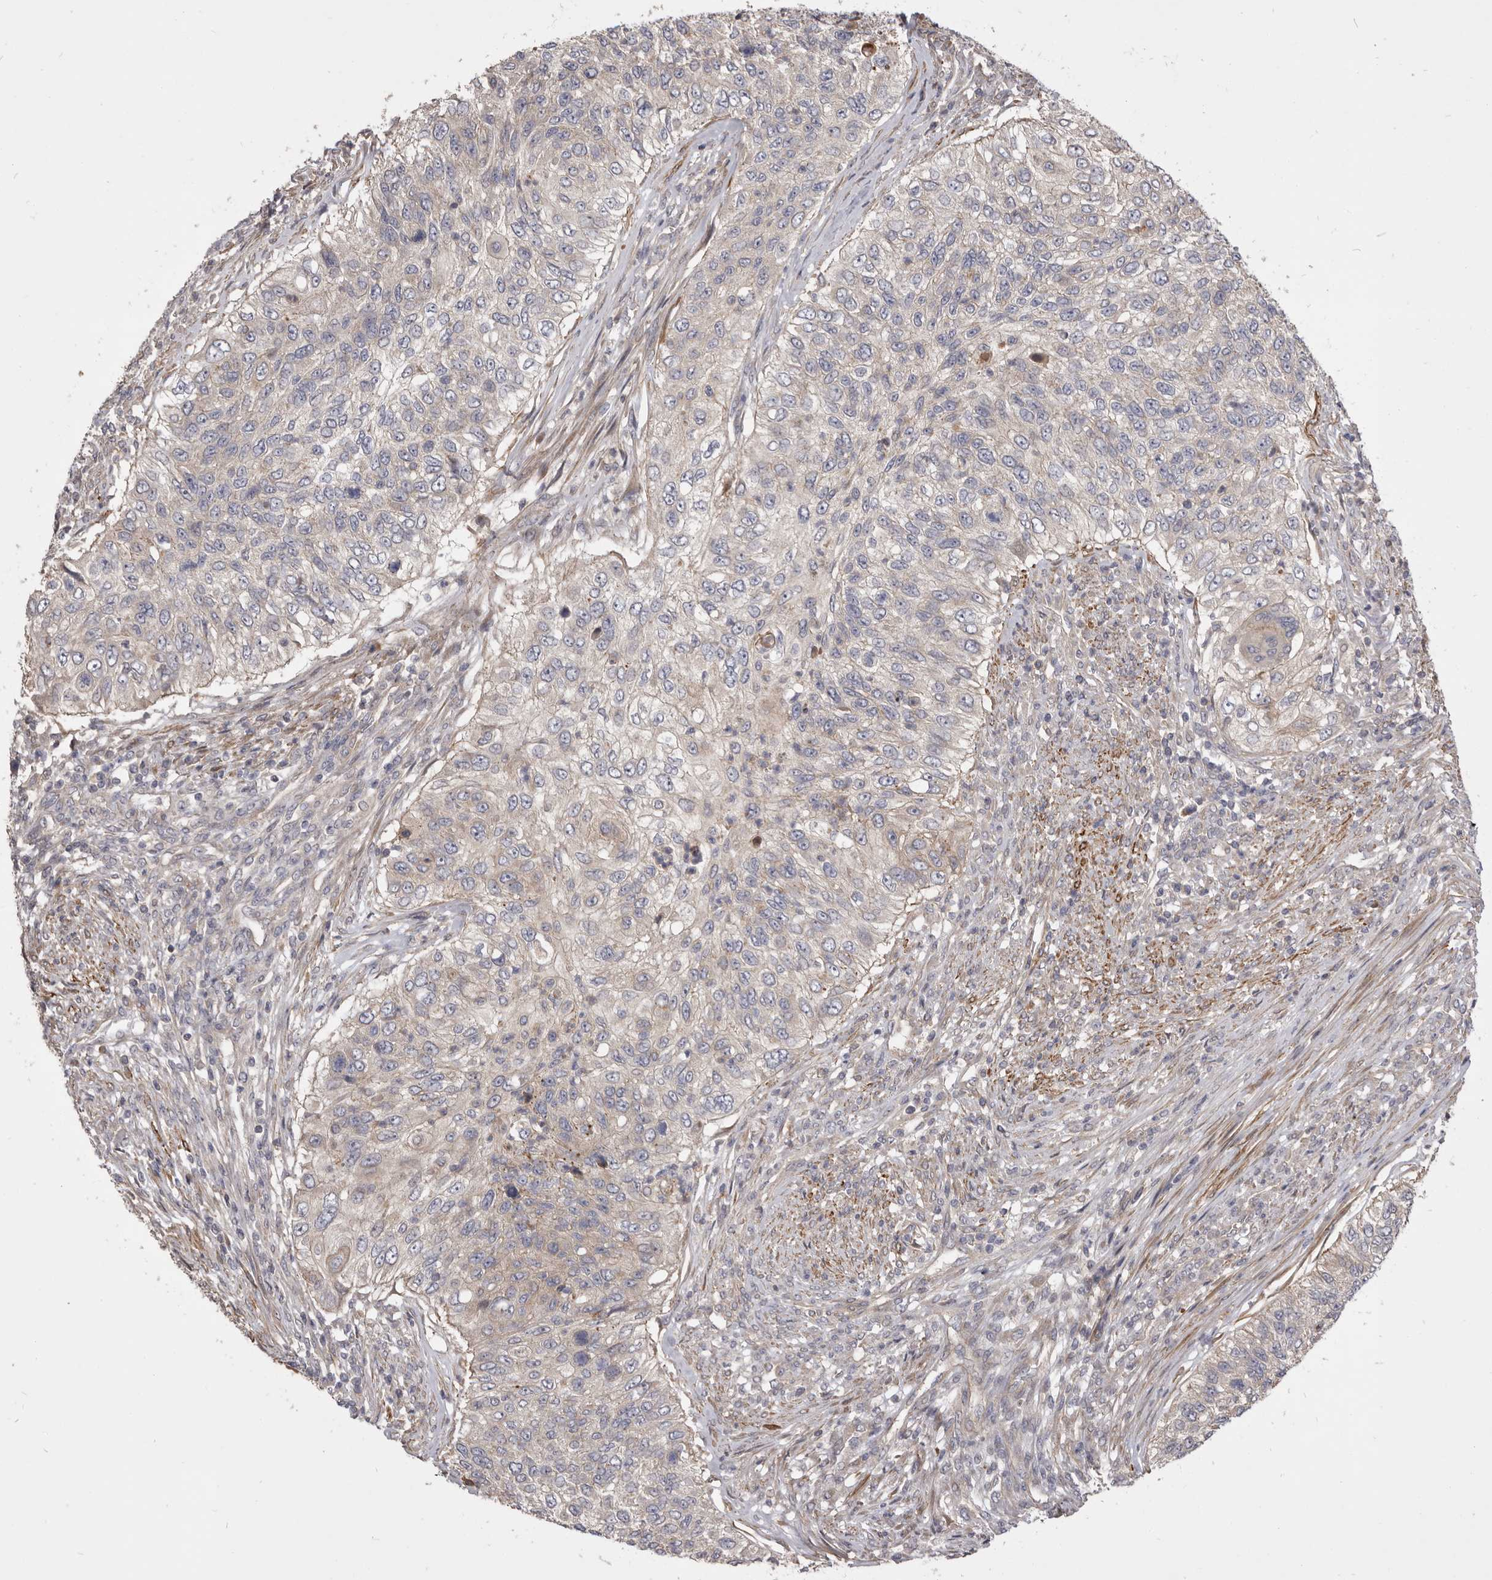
{"staining": {"intensity": "negative", "quantity": "none", "location": "none"}, "tissue": "urothelial cancer", "cell_type": "Tumor cells", "image_type": "cancer", "snomed": [{"axis": "morphology", "description": "Urothelial carcinoma, High grade"}, {"axis": "topography", "description": "Urinary bladder"}], "caption": "Immunohistochemistry (IHC) photomicrograph of high-grade urothelial carcinoma stained for a protein (brown), which shows no positivity in tumor cells.", "gene": "VPS45", "patient": {"sex": "female", "age": 60}}